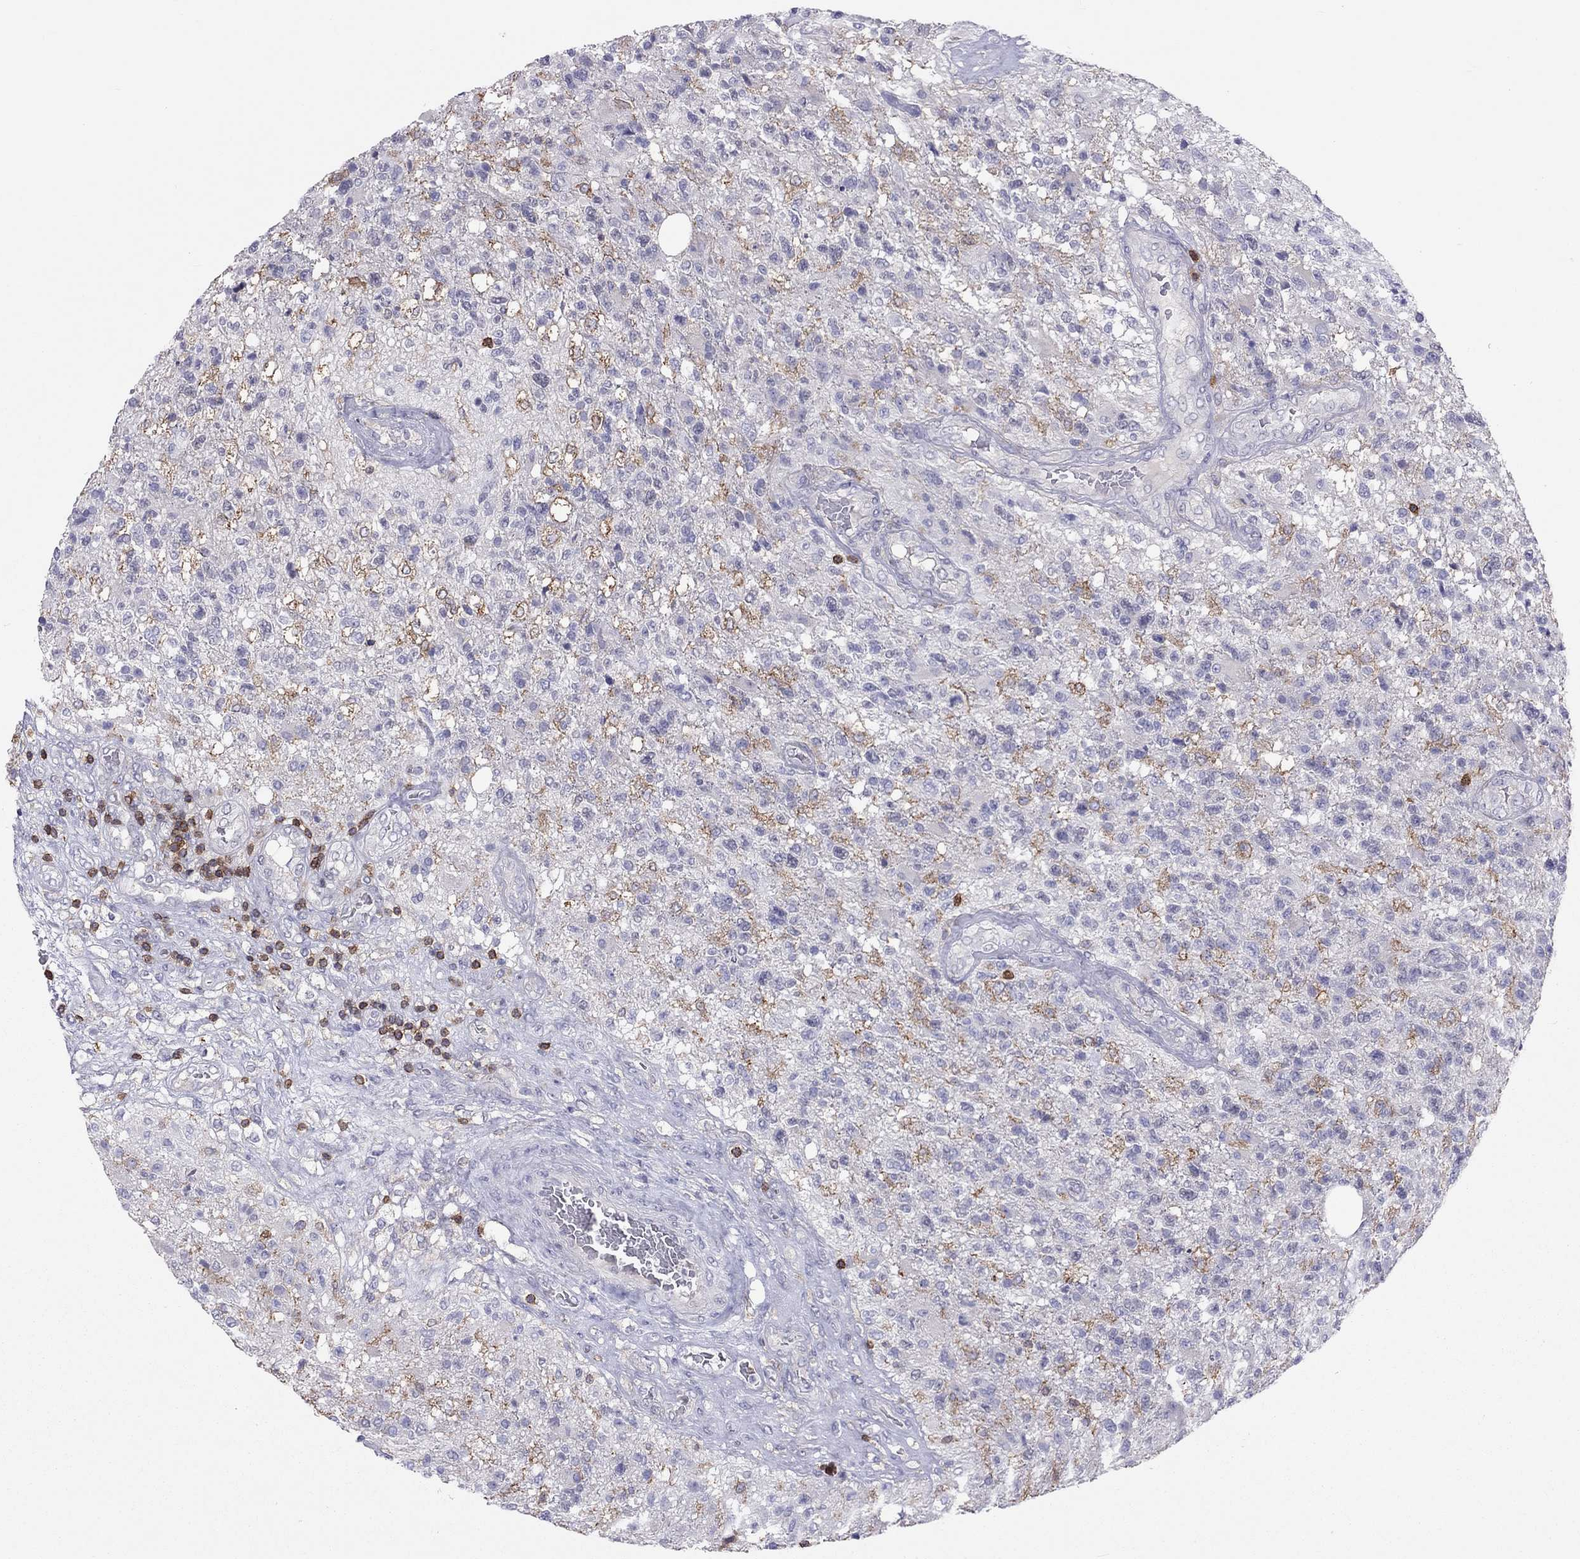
{"staining": {"intensity": "negative", "quantity": "none", "location": "none"}, "tissue": "glioma", "cell_type": "Tumor cells", "image_type": "cancer", "snomed": [{"axis": "morphology", "description": "Glioma, malignant, High grade"}, {"axis": "topography", "description": "Brain"}], "caption": "High magnification brightfield microscopy of malignant glioma (high-grade) stained with DAB (brown) and counterstained with hematoxylin (blue): tumor cells show no significant staining. Brightfield microscopy of immunohistochemistry (IHC) stained with DAB (brown) and hematoxylin (blue), captured at high magnification.", "gene": "MND1", "patient": {"sex": "male", "age": 56}}